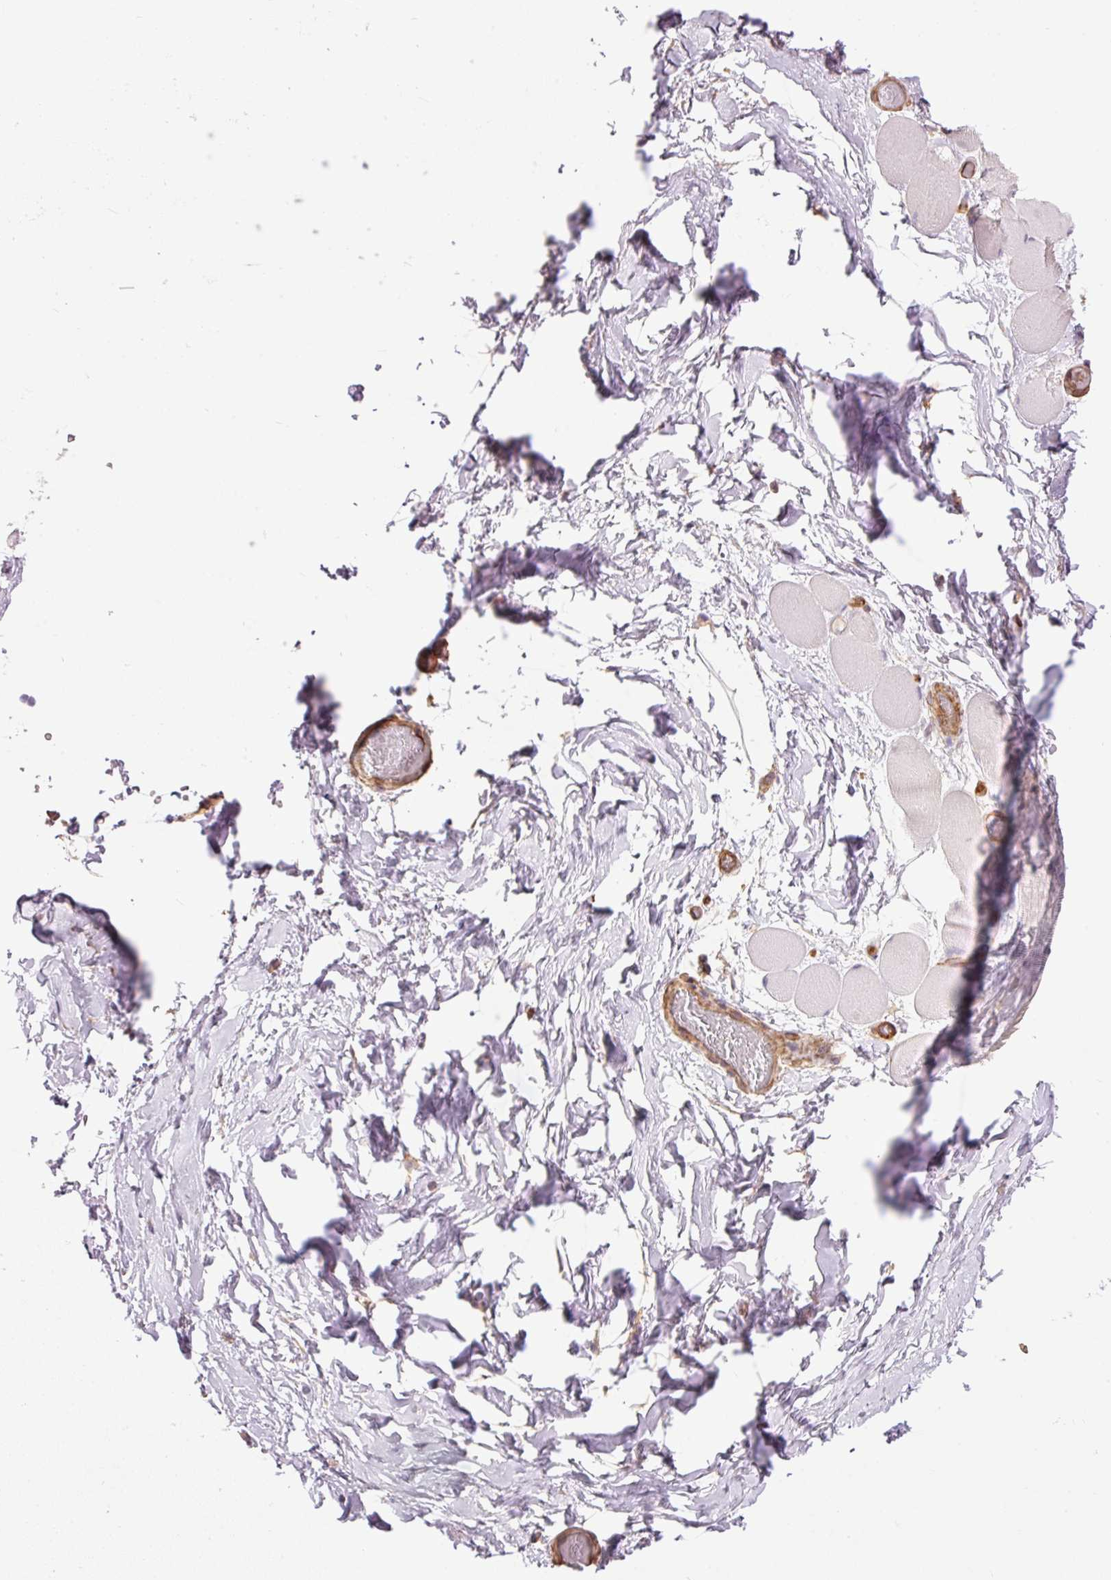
{"staining": {"intensity": "negative", "quantity": "none", "location": "none"}, "tissue": "adipose tissue", "cell_type": "Adipocytes", "image_type": "normal", "snomed": [{"axis": "morphology", "description": "Normal tissue, NOS"}, {"axis": "topography", "description": "Vascular tissue"}, {"axis": "topography", "description": "Peripheral nerve tissue"}], "caption": "The micrograph shows no staining of adipocytes in normal adipose tissue. (DAB (3,3'-diaminobenzidine) IHC, high magnification).", "gene": "PPP1R1B", "patient": {"sex": "male", "age": 41}}